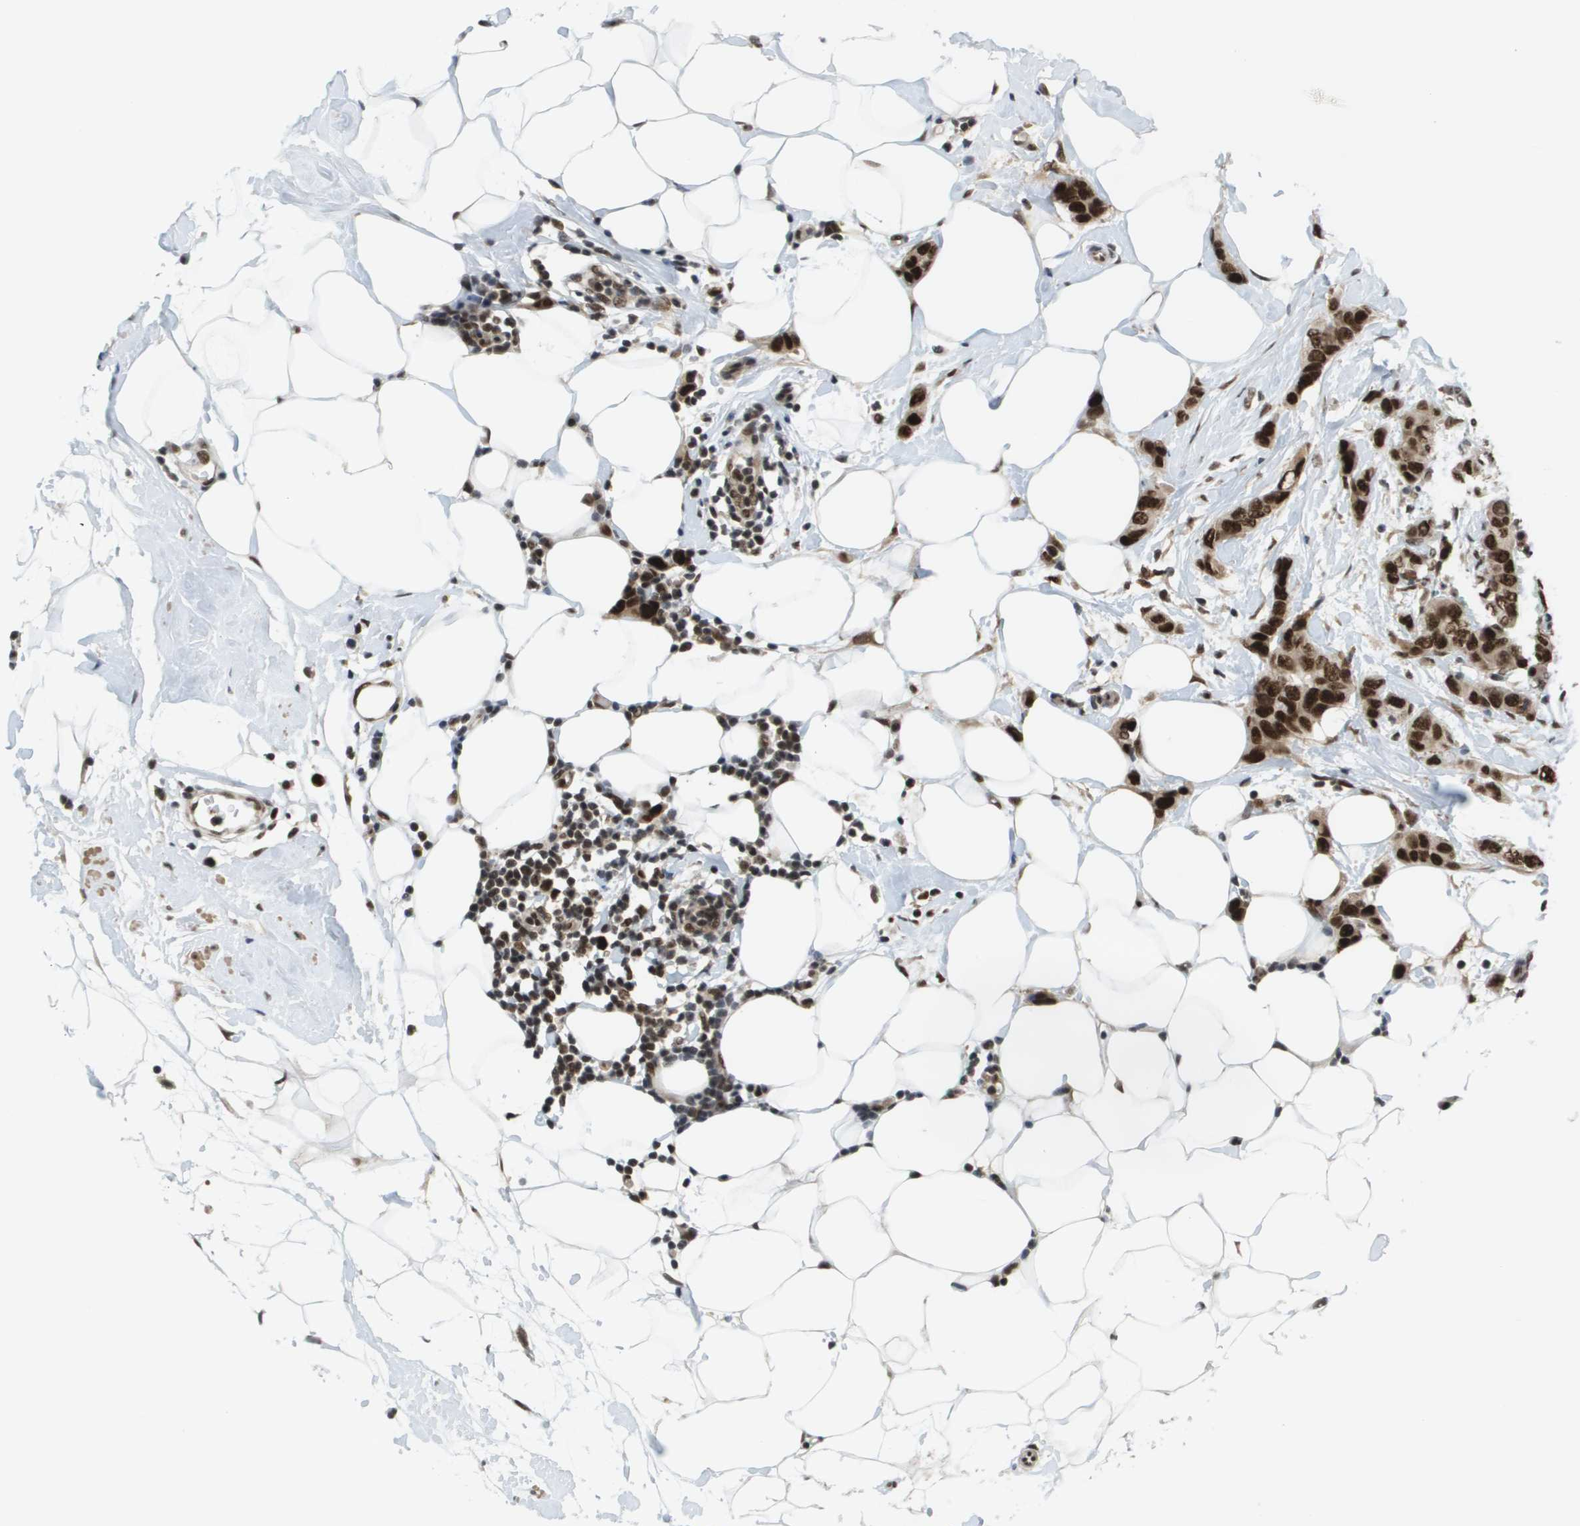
{"staining": {"intensity": "strong", "quantity": ">75%", "location": "cytoplasmic/membranous,nuclear"}, "tissue": "breast cancer", "cell_type": "Tumor cells", "image_type": "cancer", "snomed": [{"axis": "morphology", "description": "Normal tissue, NOS"}, {"axis": "morphology", "description": "Duct carcinoma"}, {"axis": "topography", "description": "Breast"}], "caption": "A histopathology image of breast infiltrating ductal carcinoma stained for a protein exhibits strong cytoplasmic/membranous and nuclear brown staining in tumor cells.", "gene": "PRCC", "patient": {"sex": "female", "age": 50}}